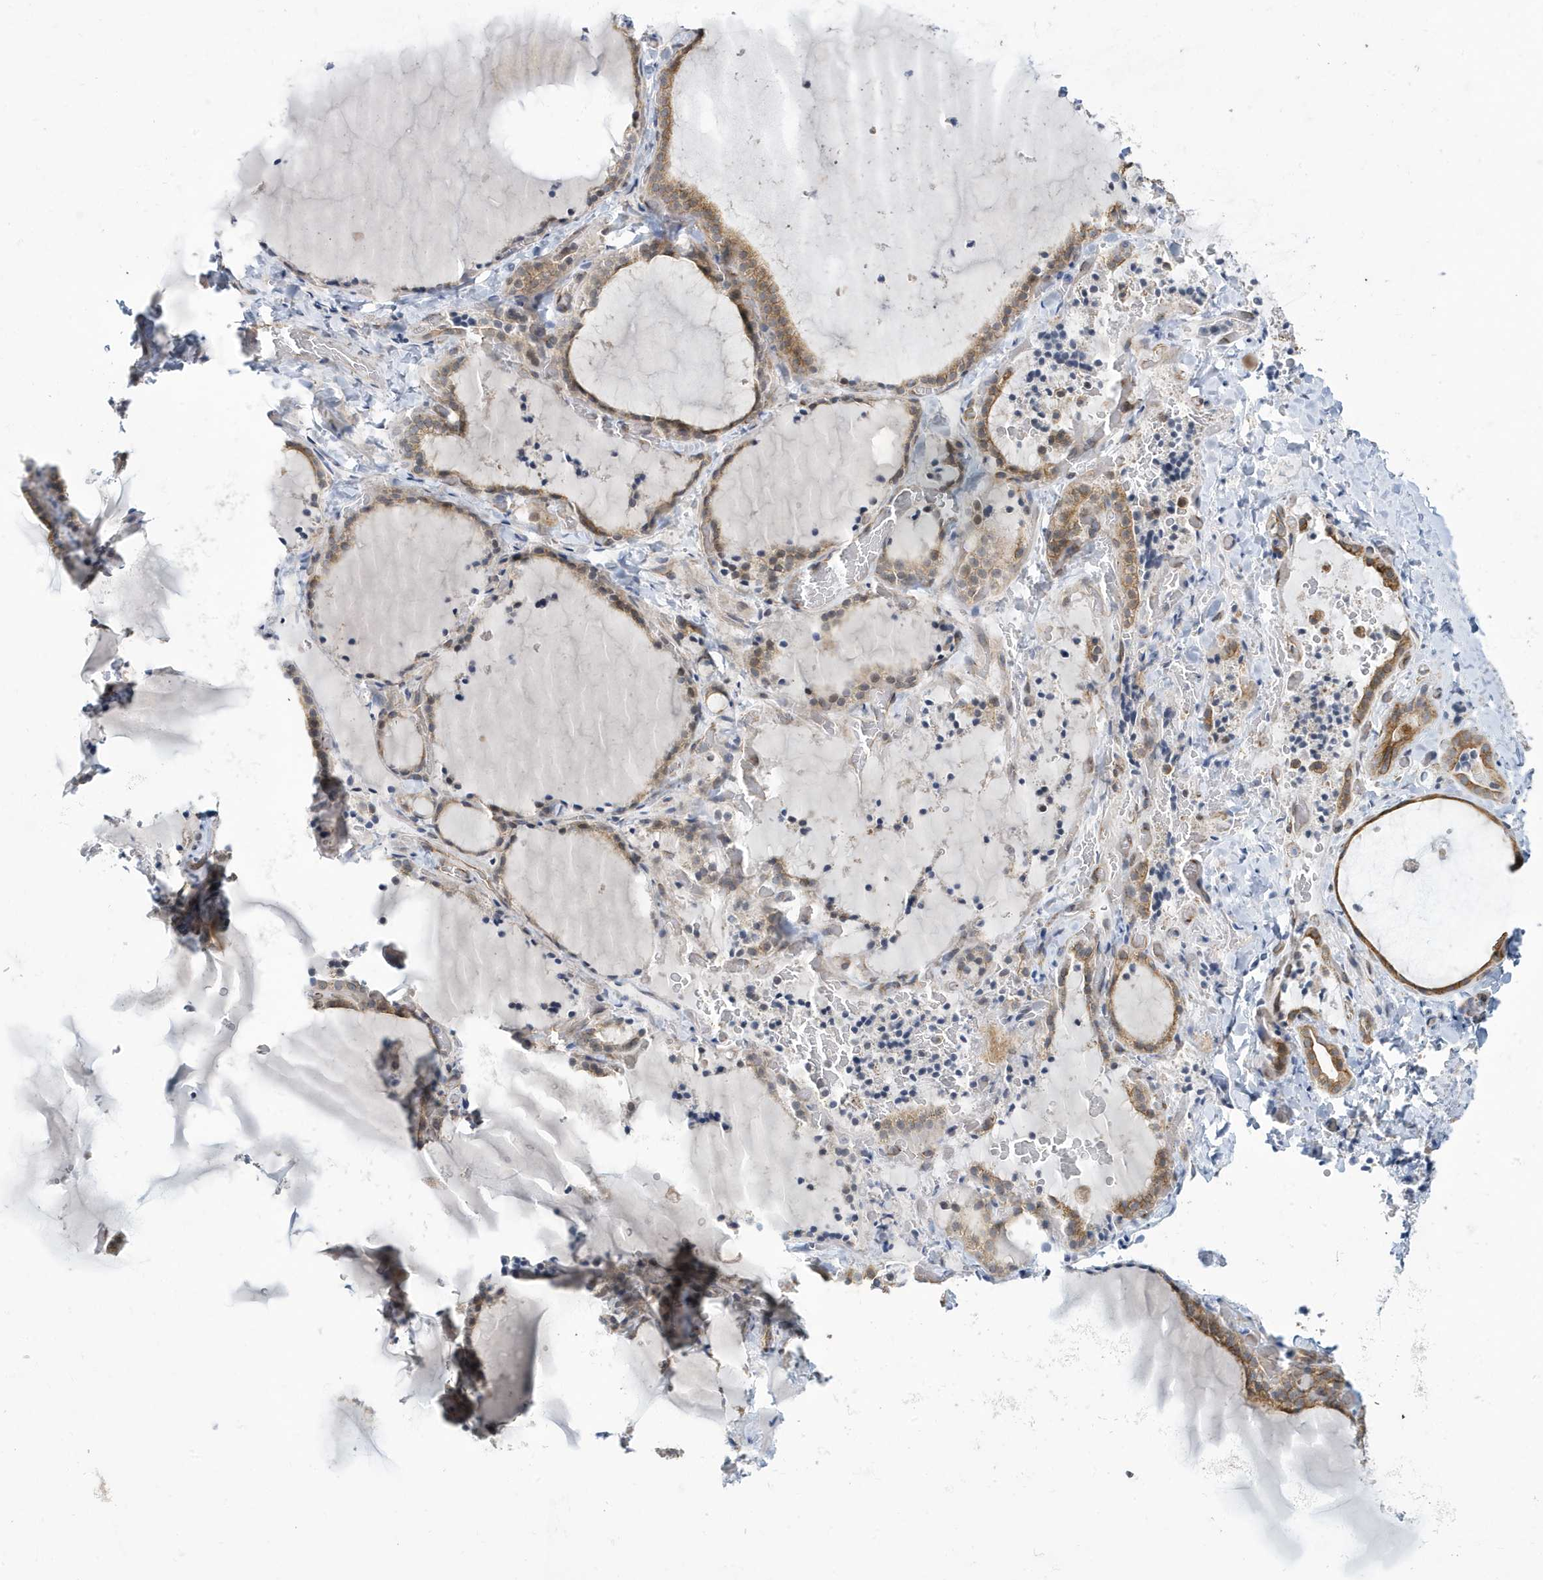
{"staining": {"intensity": "moderate", "quantity": "25%-75%", "location": "cytoplasmic/membranous"}, "tissue": "thyroid gland", "cell_type": "Glandular cells", "image_type": "normal", "snomed": [{"axis": "morphology", "description": "Normal tissue, NOS"}, {"axis": "topography", "description": "Thyroid gland"}], "caption": "Normal thyroid gland reveals moderate cytoplasmic/membranous expression in about 25%-75% of glandular cells.", "gene": "ZNF654", "patient": {"sex": "female", "age": 22}}